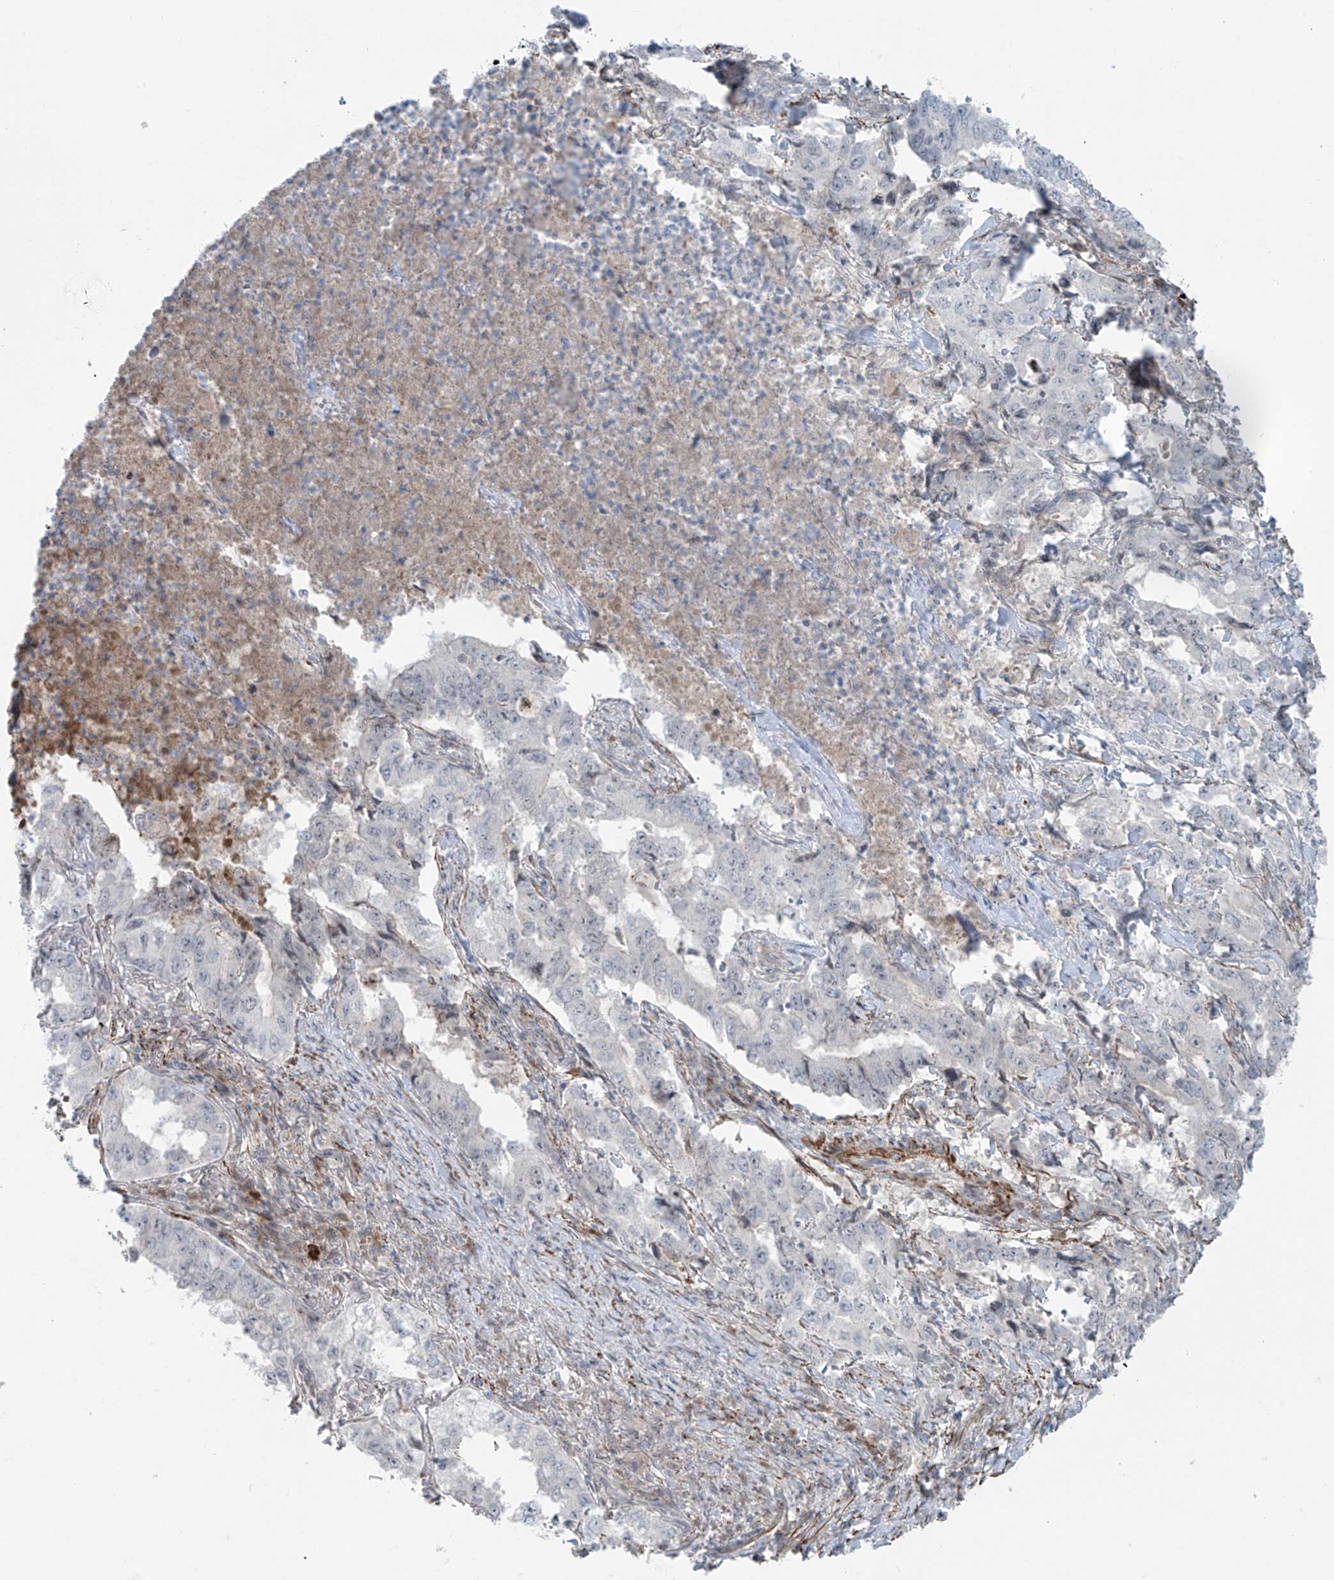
{"staining": {"intensity": "negative", "quantity": "none", "location": "none"}, "tissue": "lung cancer", "cell_type": "Tumor cells", "image_type": "cancer", "snomed": [{"axis": "morphology", "description": "Adenocarcinoma, NOS"}, {"axis": "topography", "description": "Lung"}], "caption": "This is a micrograph of IHC staining of lung cancer, which shows no positivity in tumor cells.", "gene": "RASGEF1A", "patient": {"sex": "female", "age": 51}}